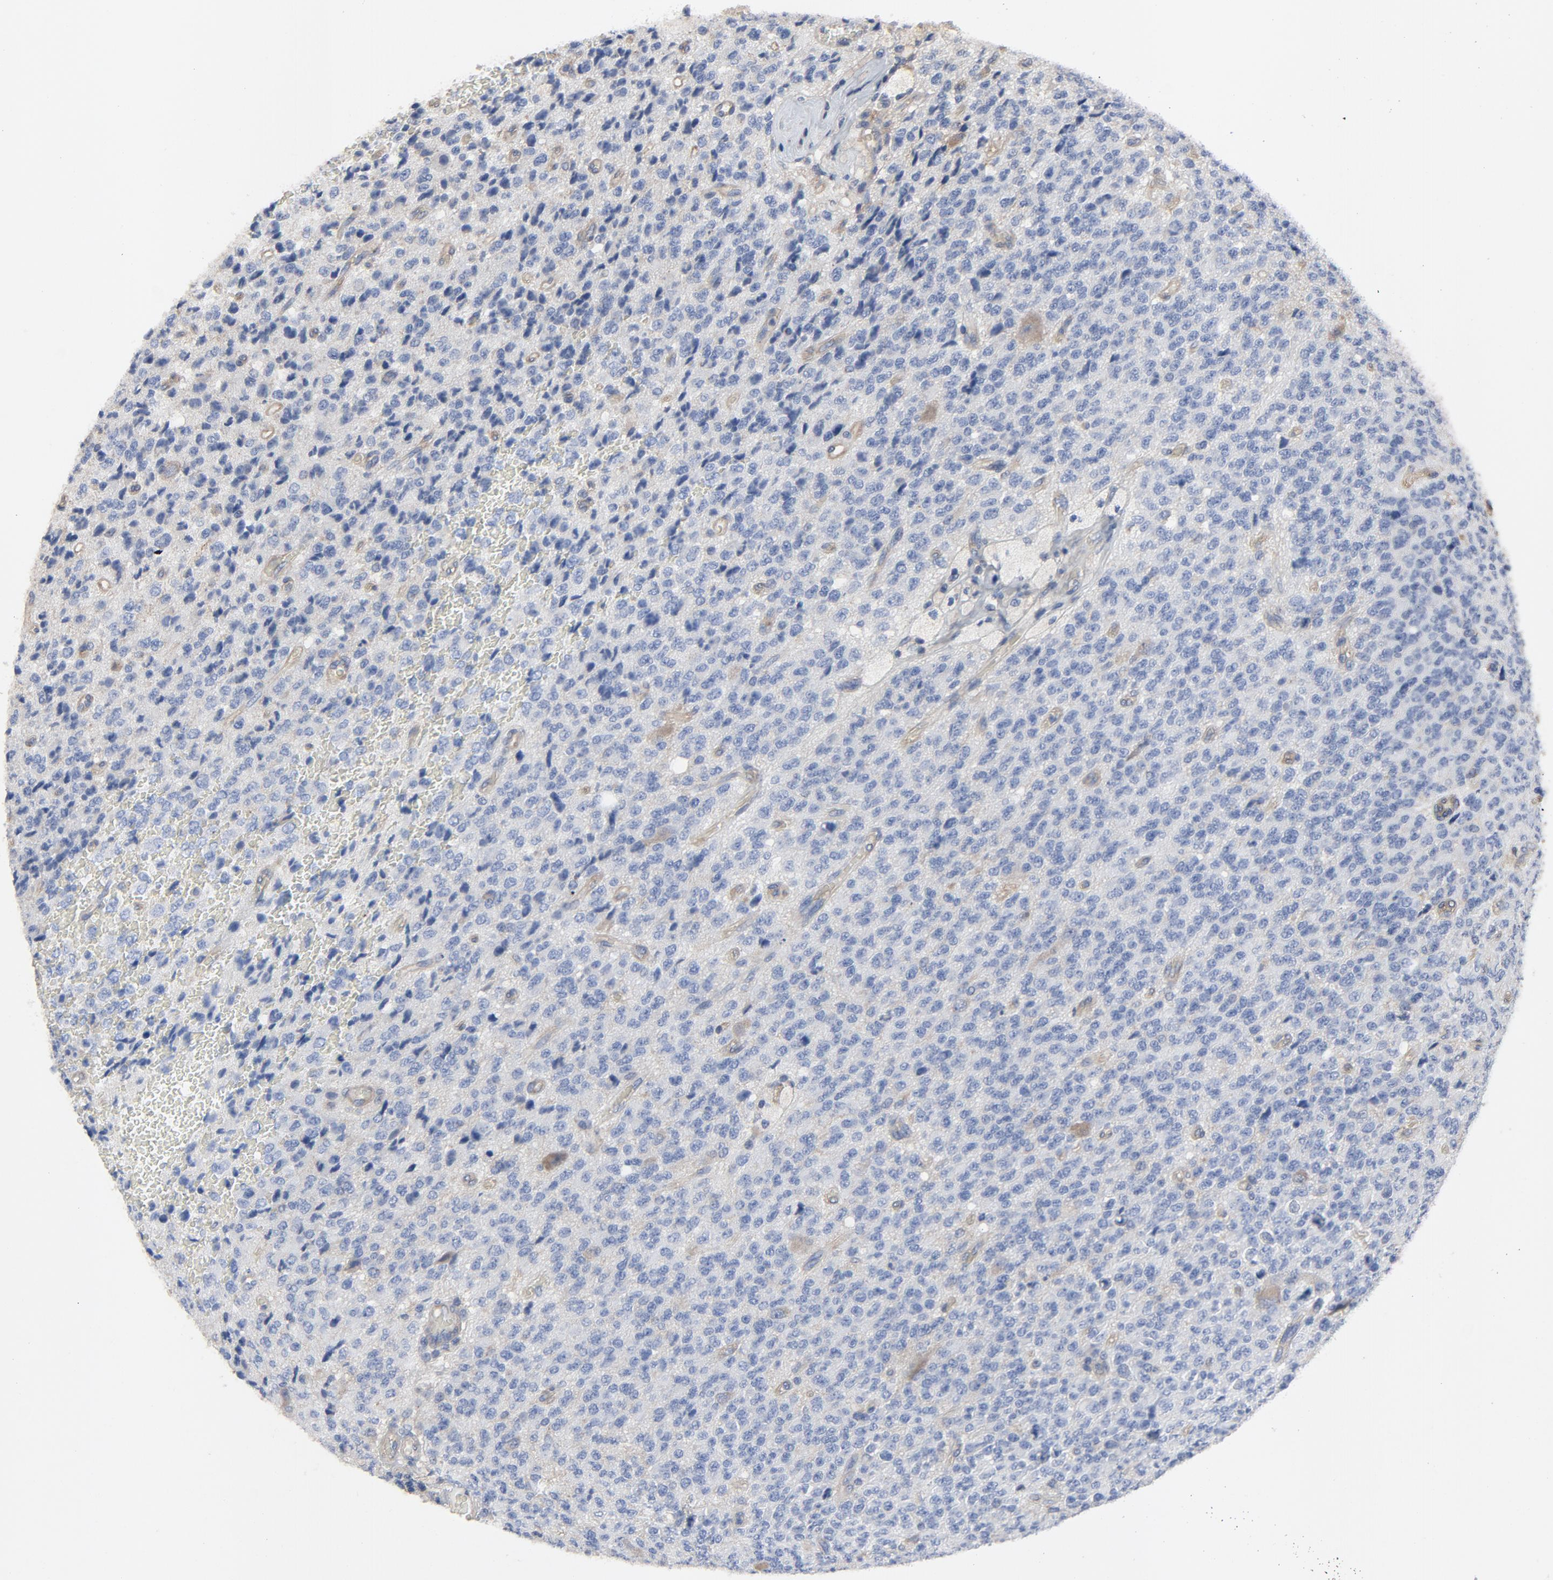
{"staining": {"intensity": "negative", "quantity": "none", "location": "none"}, "tissue": "glioma", "cell_type": "Tumor cells", "image_type": "cancer", "snomed": [{"axis": "morphology", "description": "Glioma, malignant, High grade"}, {"axis": "topography", "description": "pancreas cauda"}], "caption": "Micrograph shows no protein expression in tumor cells of malignant high-grade glioma tissue.", "gene": "DYNLT3", "patient": {"sex": "male", "age": 60}}